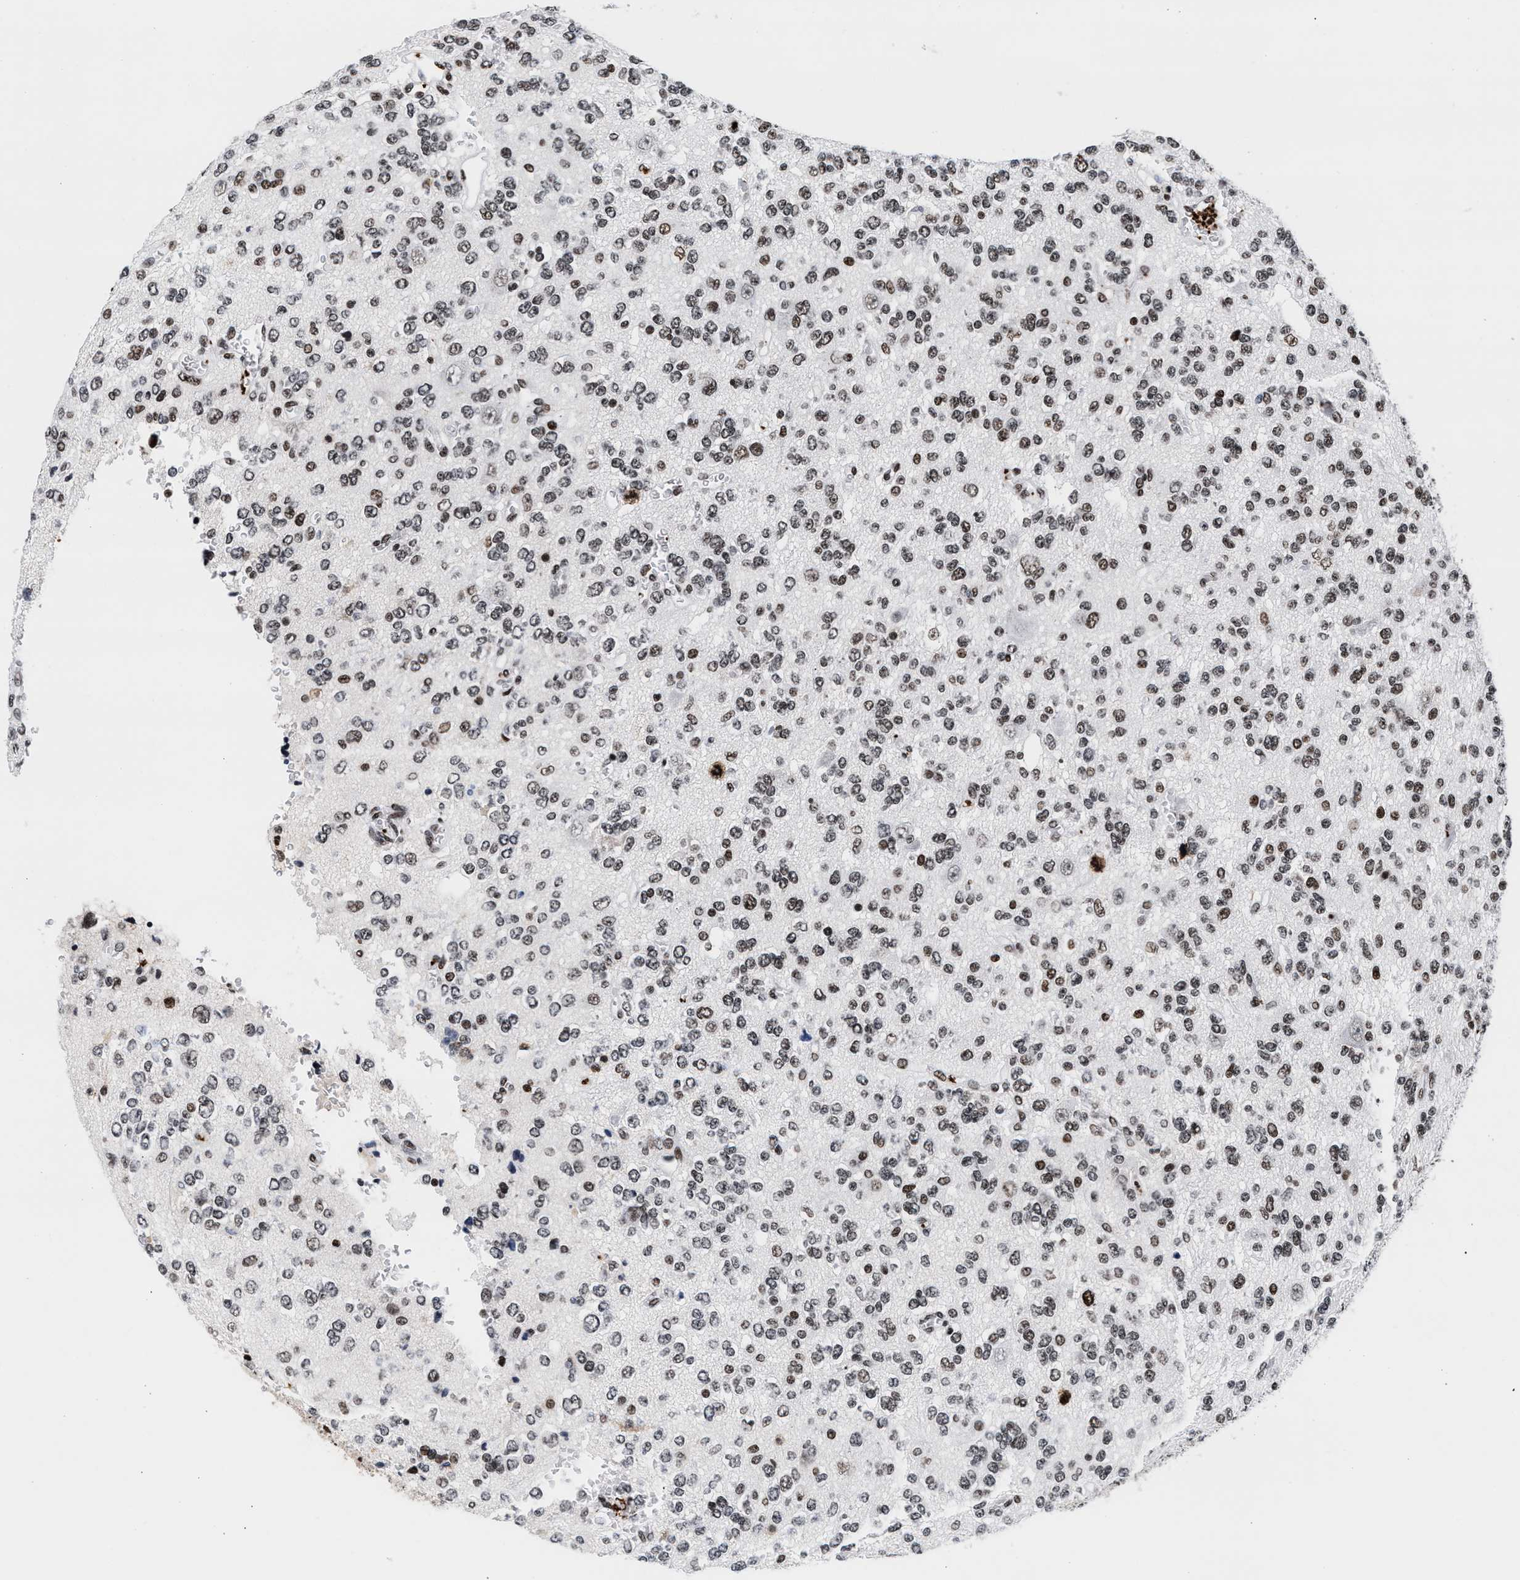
{"staining": {"intensity": "strong", "quantity": "25%-75%", "location": "nuclear"}, "tissue": "glioma", "cell_type": "Tumor cells", "image_type": "cancer", "snomed": [{"axis": "morphology", "description": "Glioma, malignant, Low grade"}, {"axis": "topography", "description": "Brain"}], "caption": "Glioma stained with a brown dye displays strong nuclear positive positivity in approximately 25%-75% of tumor cells.", "gene": "RAD21", "patient": {"sex": "male", "age": 38}}